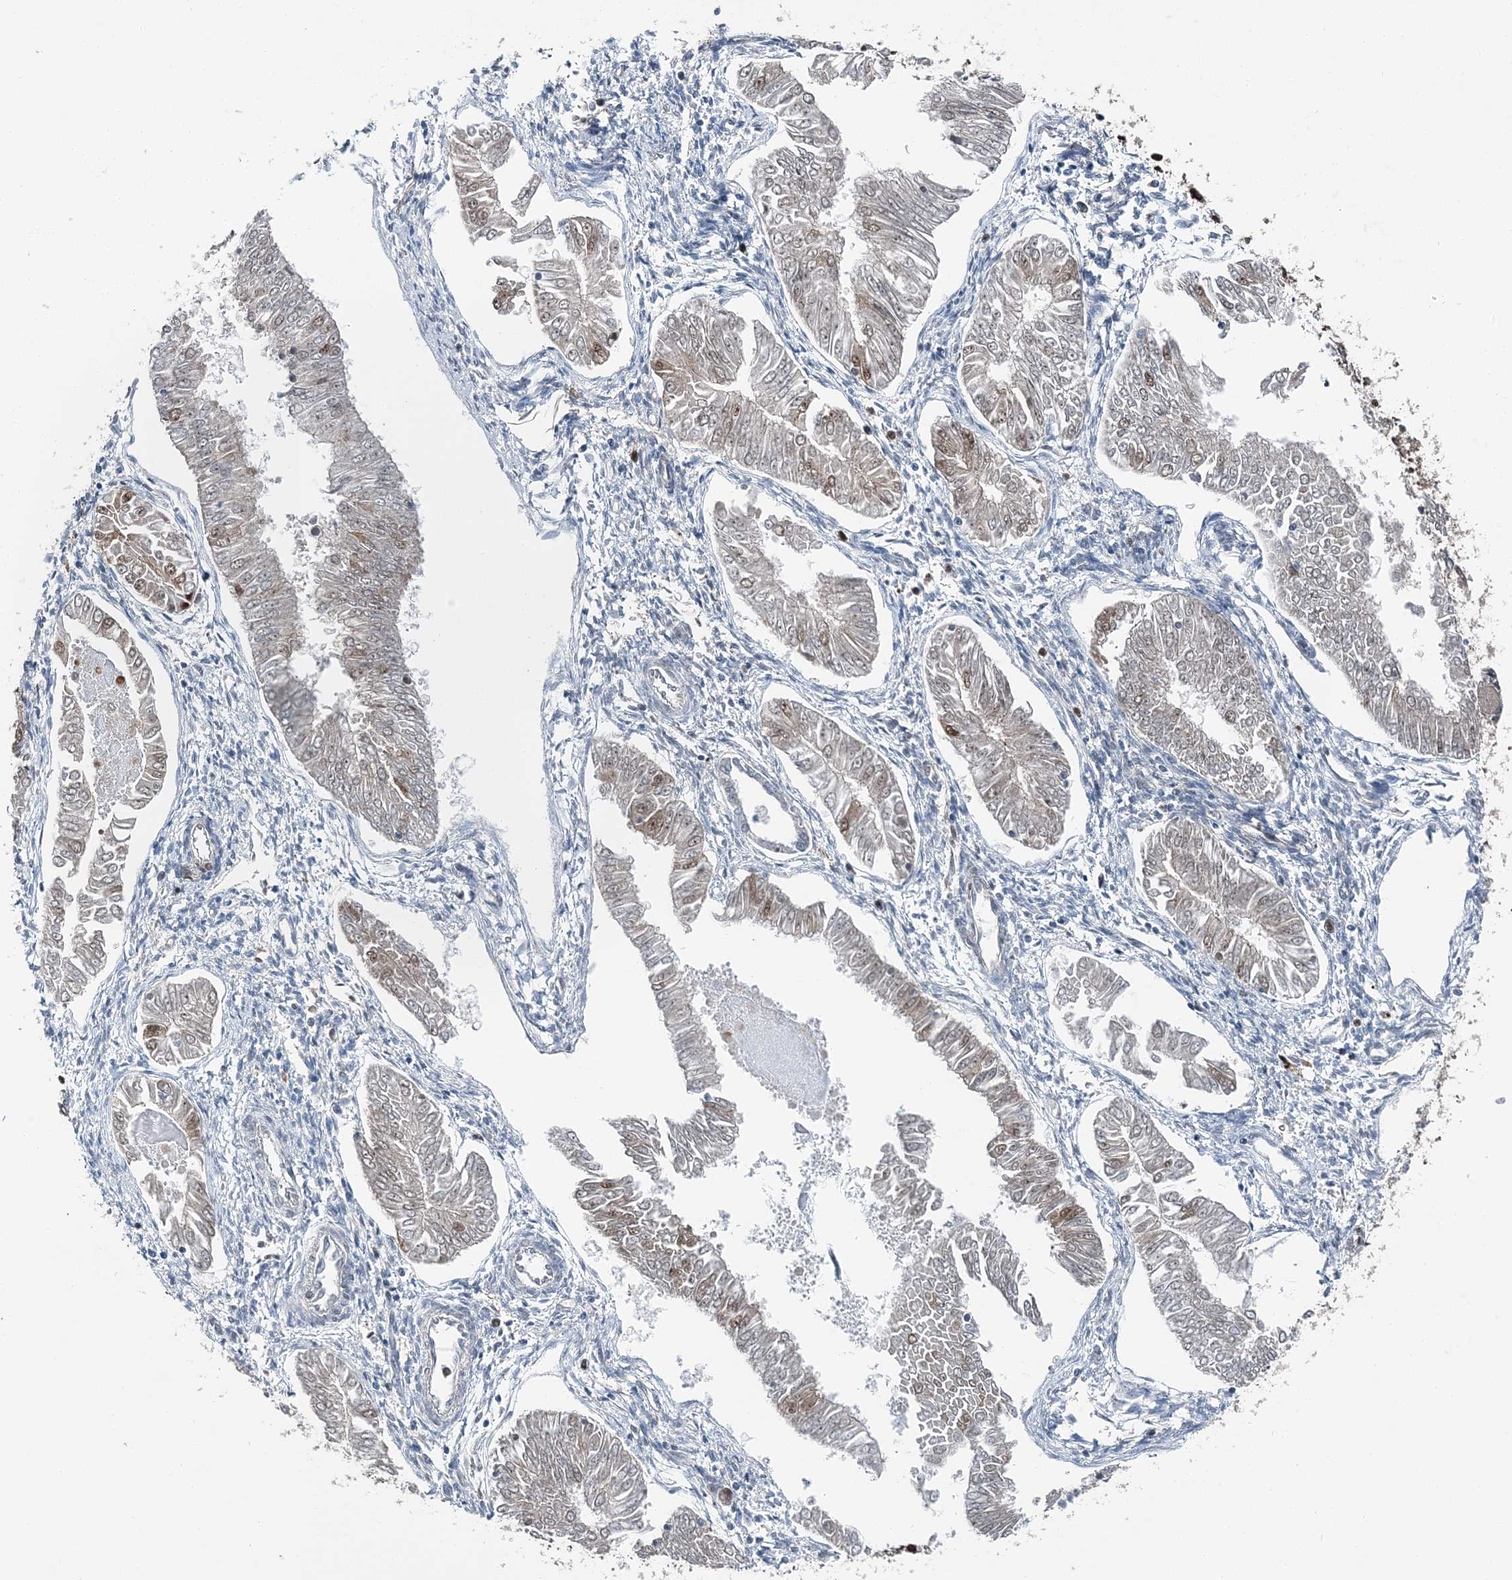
{"staining": {"intensity": "weak", "quantity": "25%-75%", "location": "nuclear"}, "tissue": "endometrial cancer", "cell_type": "Tumor cells", "image_type": "cancer", "snomed": [{"axis": "morphology", "description": "Adenocarcinoma, NOS"}, {"axis": "topography", "description": "Endometrium"}], "caption": "This histopathology image exhibits endometrial cancer (adenocarcinoma) stained with immunohistochemistry (IHC) to label a protein in brown. The nuclear of tumor cells show weak positivity for the protein. Nuclei are counter-stained blue.", "gene": "HAT1", "patient": {"sex": "female", "age": 53}}